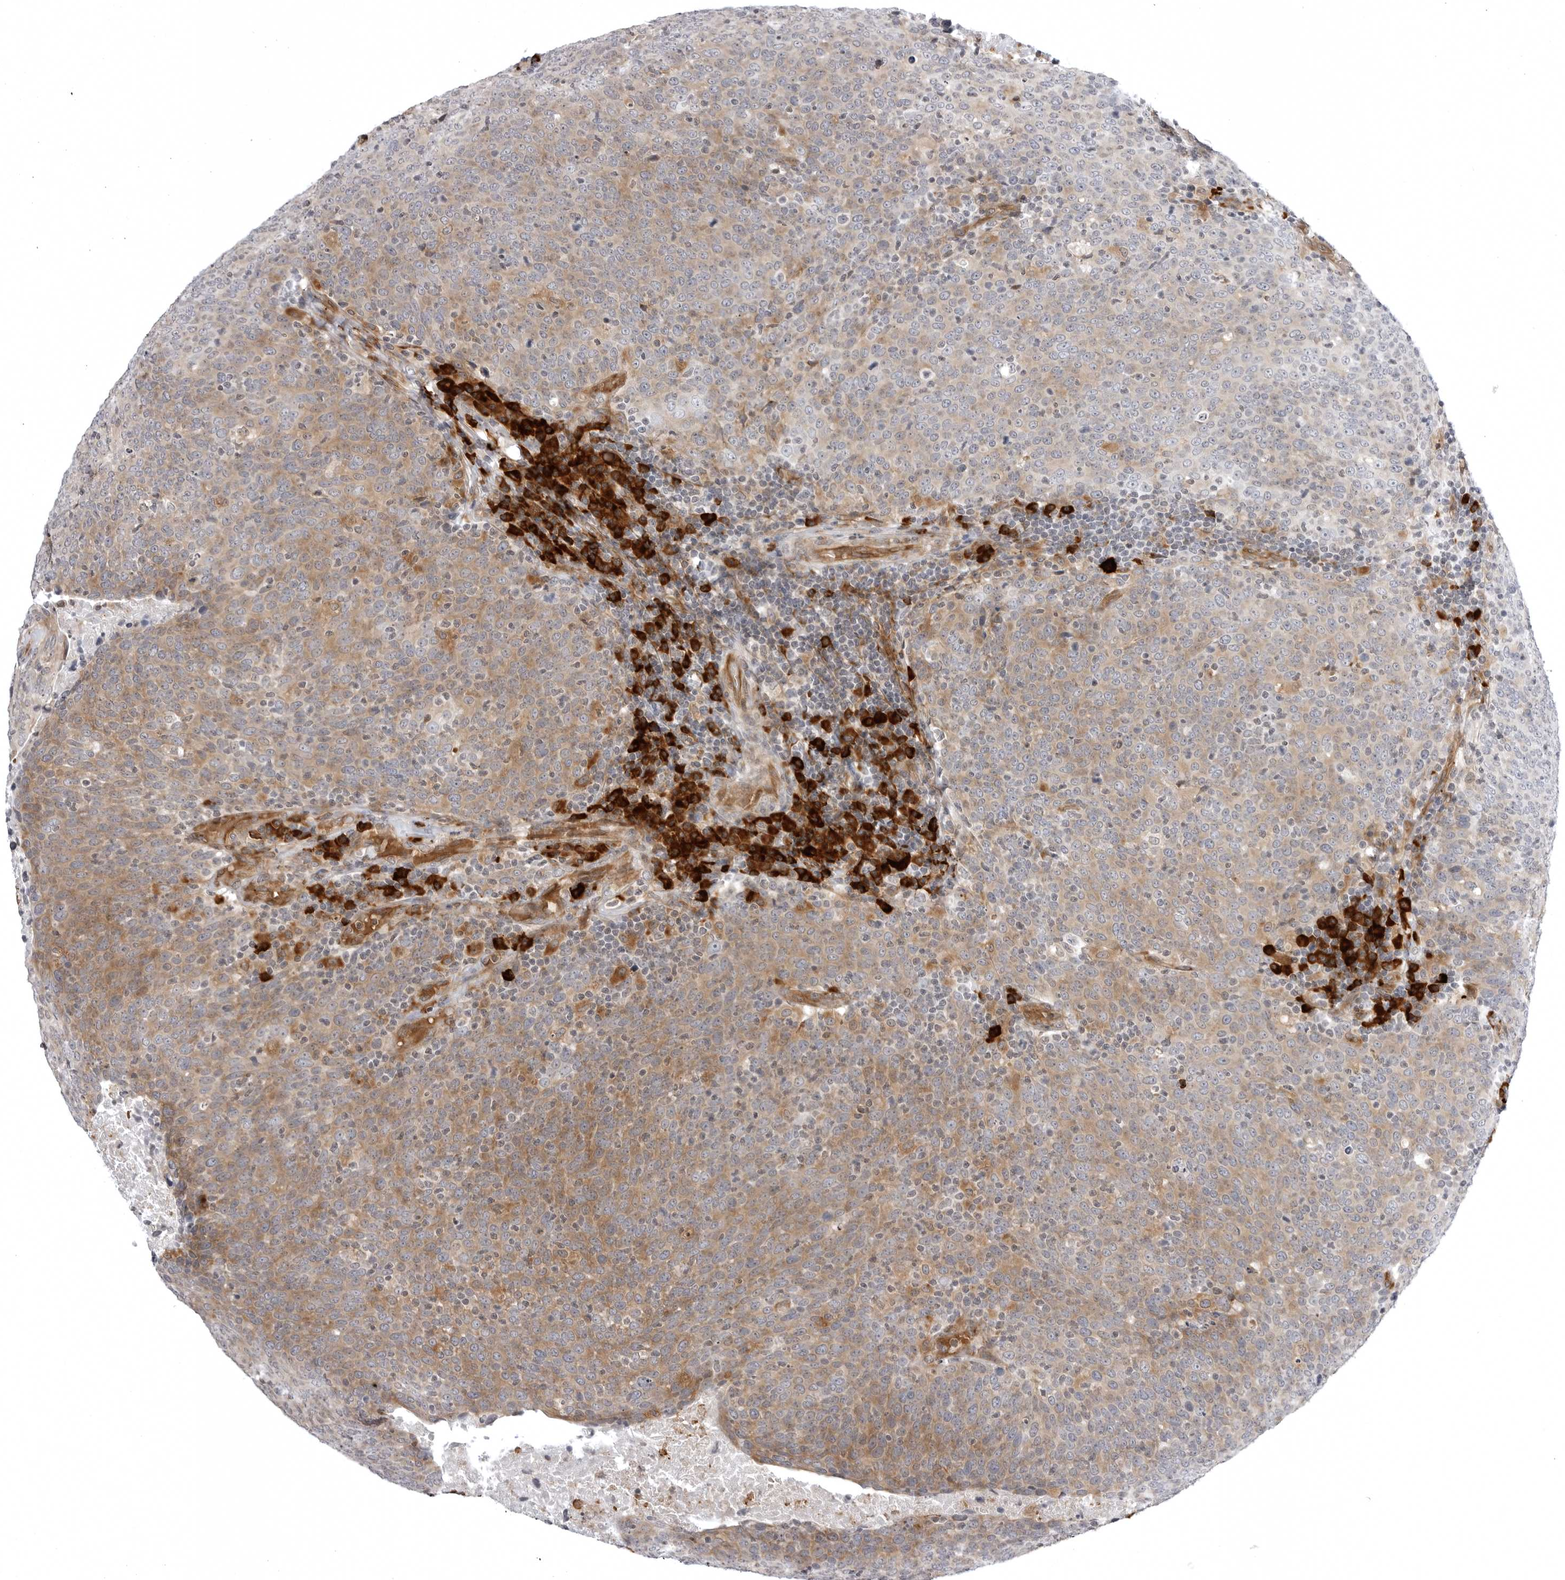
{"staining": {"intensity": "moderate", "quantity": ">75%", "location": "cytoplasmic/membranous"}, "tissue": "head and neck cancer", "cell_type": "Tumor cells", "image_type": "cancer", "snomed": [{"axis": "morphology", "description": "Squamous cell carcinoma, NOS"}, {"axis": "morphology", "description": "Squamous cell carcinoma, metastatic, NOS"}, {"axis": "topography", "description": "Lymph node"}, {"axis": "topography", "description": "Head-Neck"}], "caption": "This micrograph shows immunohistochemistry (IHC) staining of head and neck cancer, with medium moderate cytoplasmic/membranous staining in approximately >75% of tumor cells.", "gene": "ARL5A", "patient": {"sex": "male", "age": 62}}